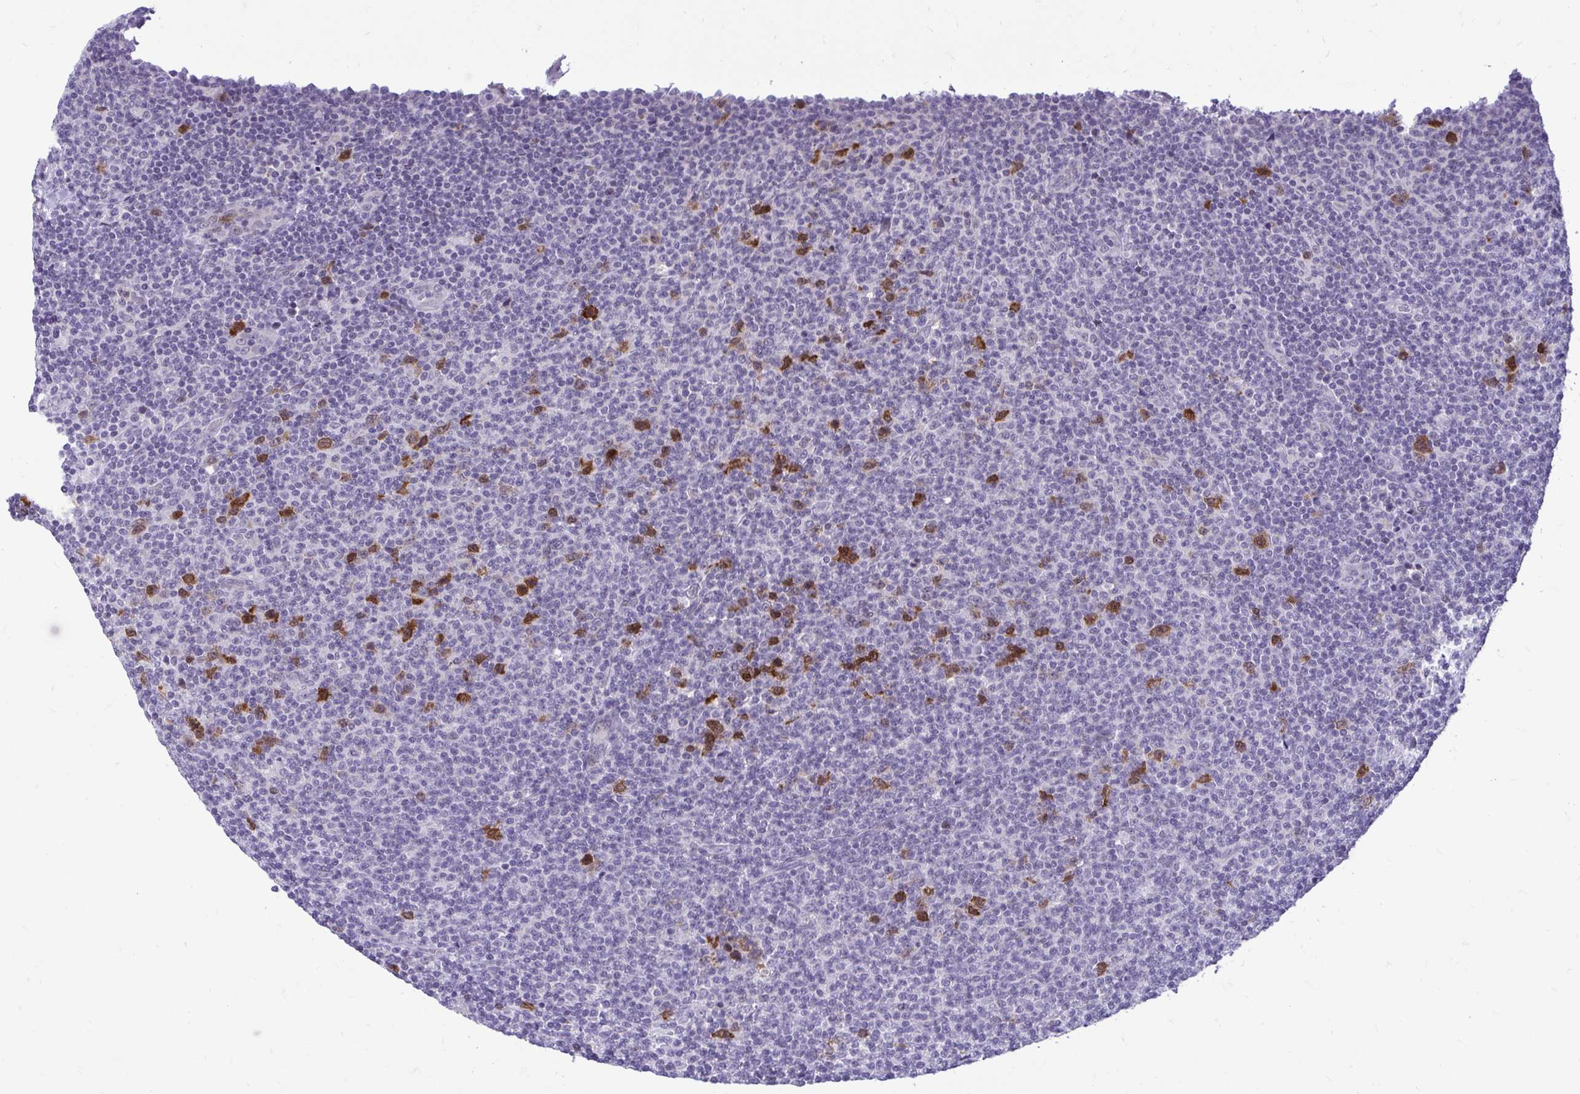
{"staining": {"intensity": "strong", "quantity": "<25%", "location": "cytoplasmic/membranous,nuclear"}, "tissue": "lymphoma", "cell_type": "Tumor cells", "image_type": "cancer", "snomed": [{"axis": "morphology", "description": "Malignant lymphoma, non-Hodgkin's type, Low grade"}, {"axis": "topography", "description": "Lymph node"}], "caption": "A brown stain shows strong cytoplasmic/membranous and nuclear positivity of a protein in lymphoma tumor cells.", "gene": "CDC20", "patient": {"sex": "male", "age": 66}}